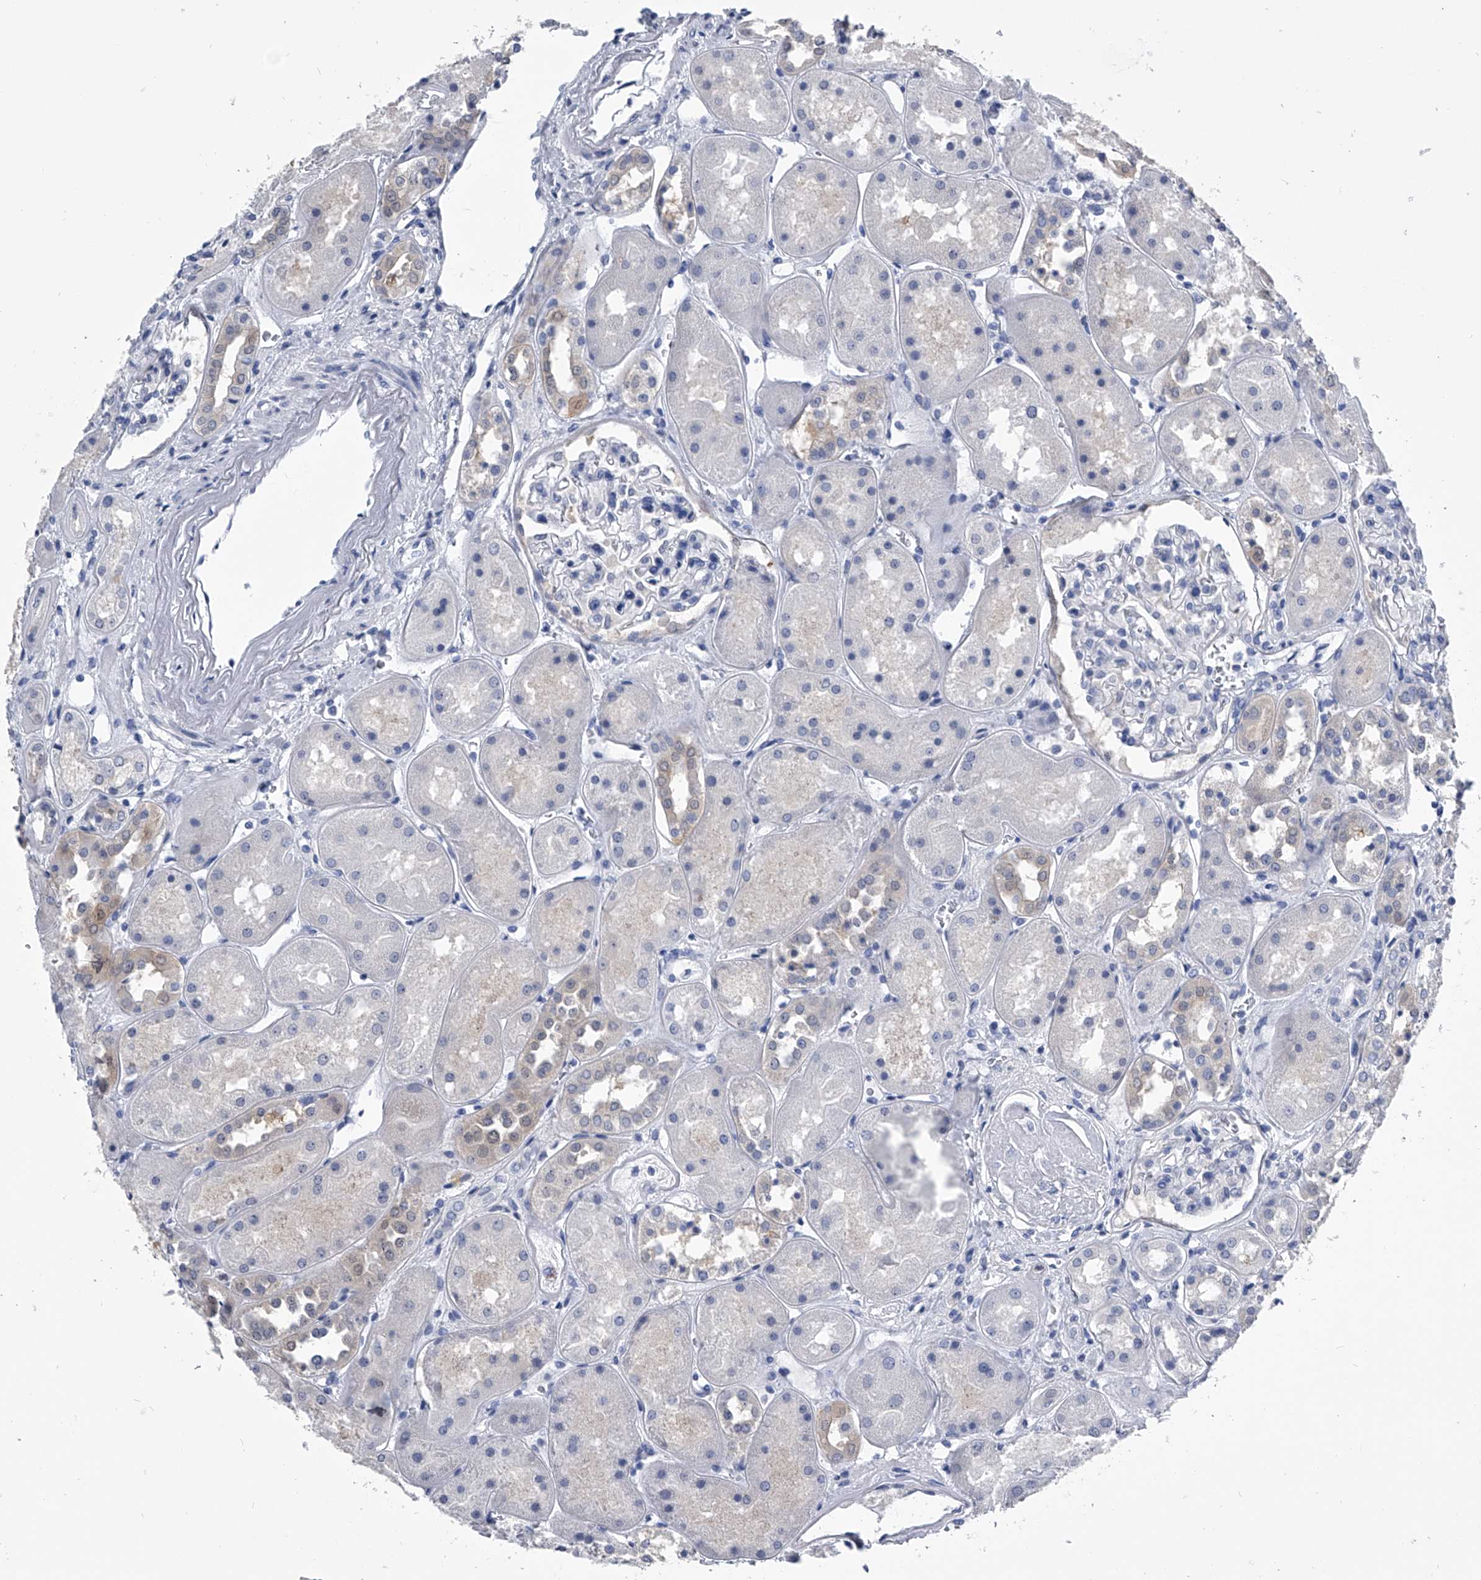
{"staining": {"intensity": "negative", "quantity": "none", "location": "none"}, "tissue": "kidney", "cell_type": "Cells in glomeruli", "image_type": "normal", "snomed": [{"axis": "morphology", "description": "Normal tissue, NOS"}, {"axis": "topography", "description": "Kidney"}], "caption": "Protein analysis of unremarkable kidney displays no significant staining in cells in glomeruli. The staining was performed using DAB to visualize the protein expression in brown, while the nuclei were stained in blue with hematoxylin (Magnification: 20x).", "gene": "PDXK", "patient": {"sex": "male", "age": 70}}